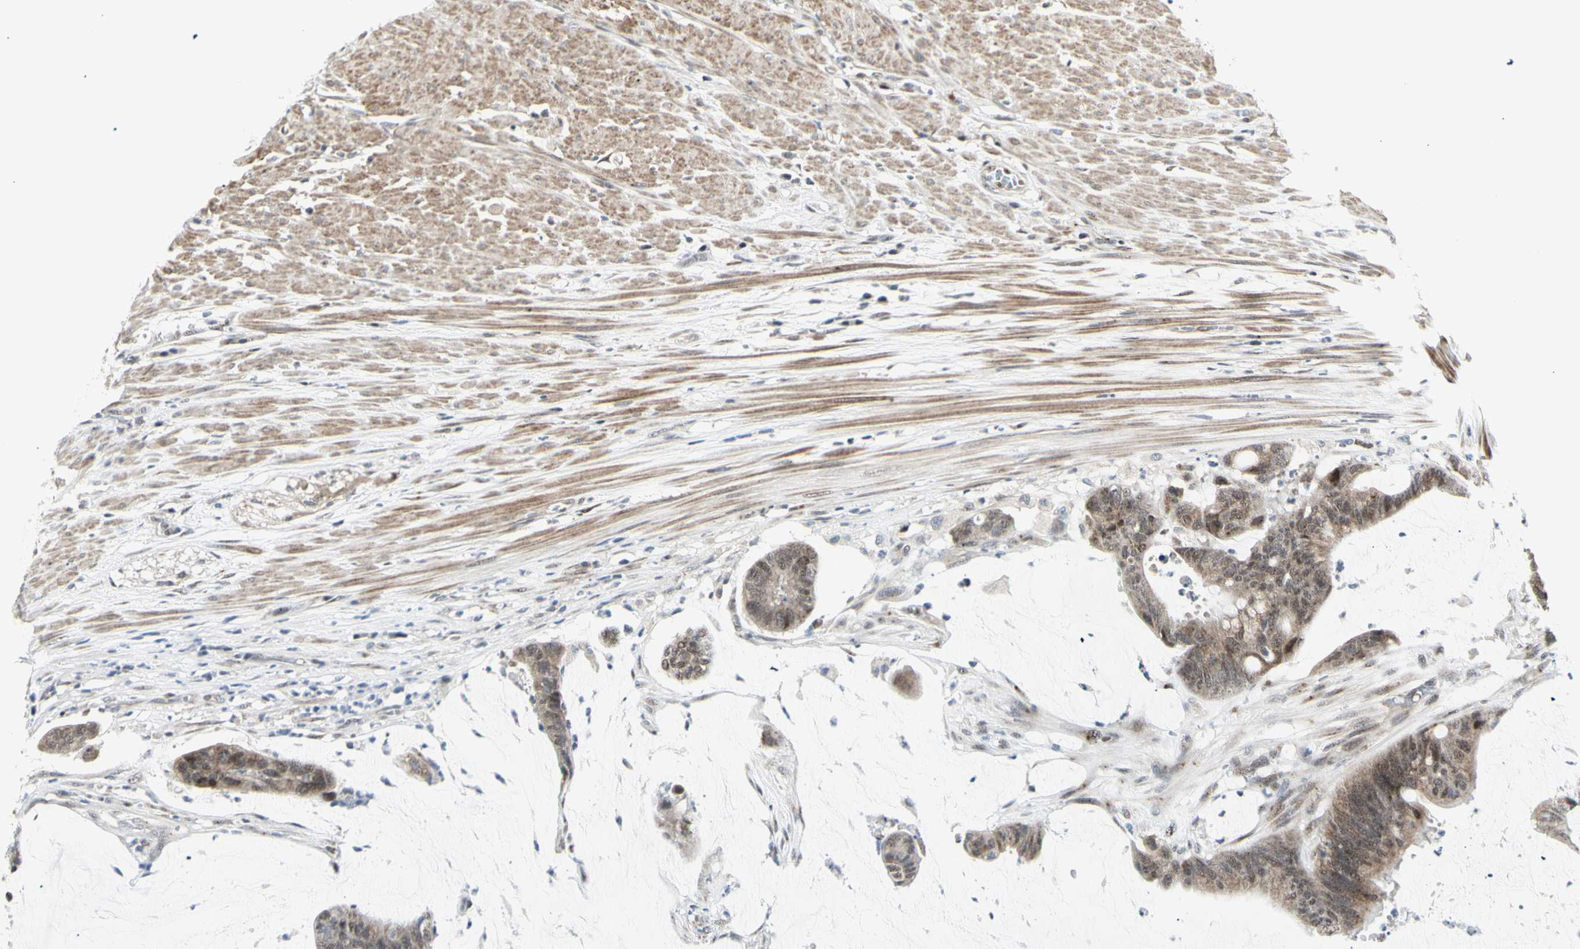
{"staining": {"intensity": "weak", "quantity": ">75%", "location": "cytoplasmic/membranous"}, "tissue": "colorectal cancer", "cell_type": "Tumor cells", "image_type": "cancer", "snomed": [{"axis": "morphology", "description": "Adenocarcinoma, NOS"}, {"axis": "topography", "description": "Rectum"}], "caption": "A brown stain labels weak cytoplasmic/membranous expression of a protein in human adenocarcinoma (colorectal) tumor cells.", "gene": "DHRS7B", "patient": {"sex": "female", "age": 66}}